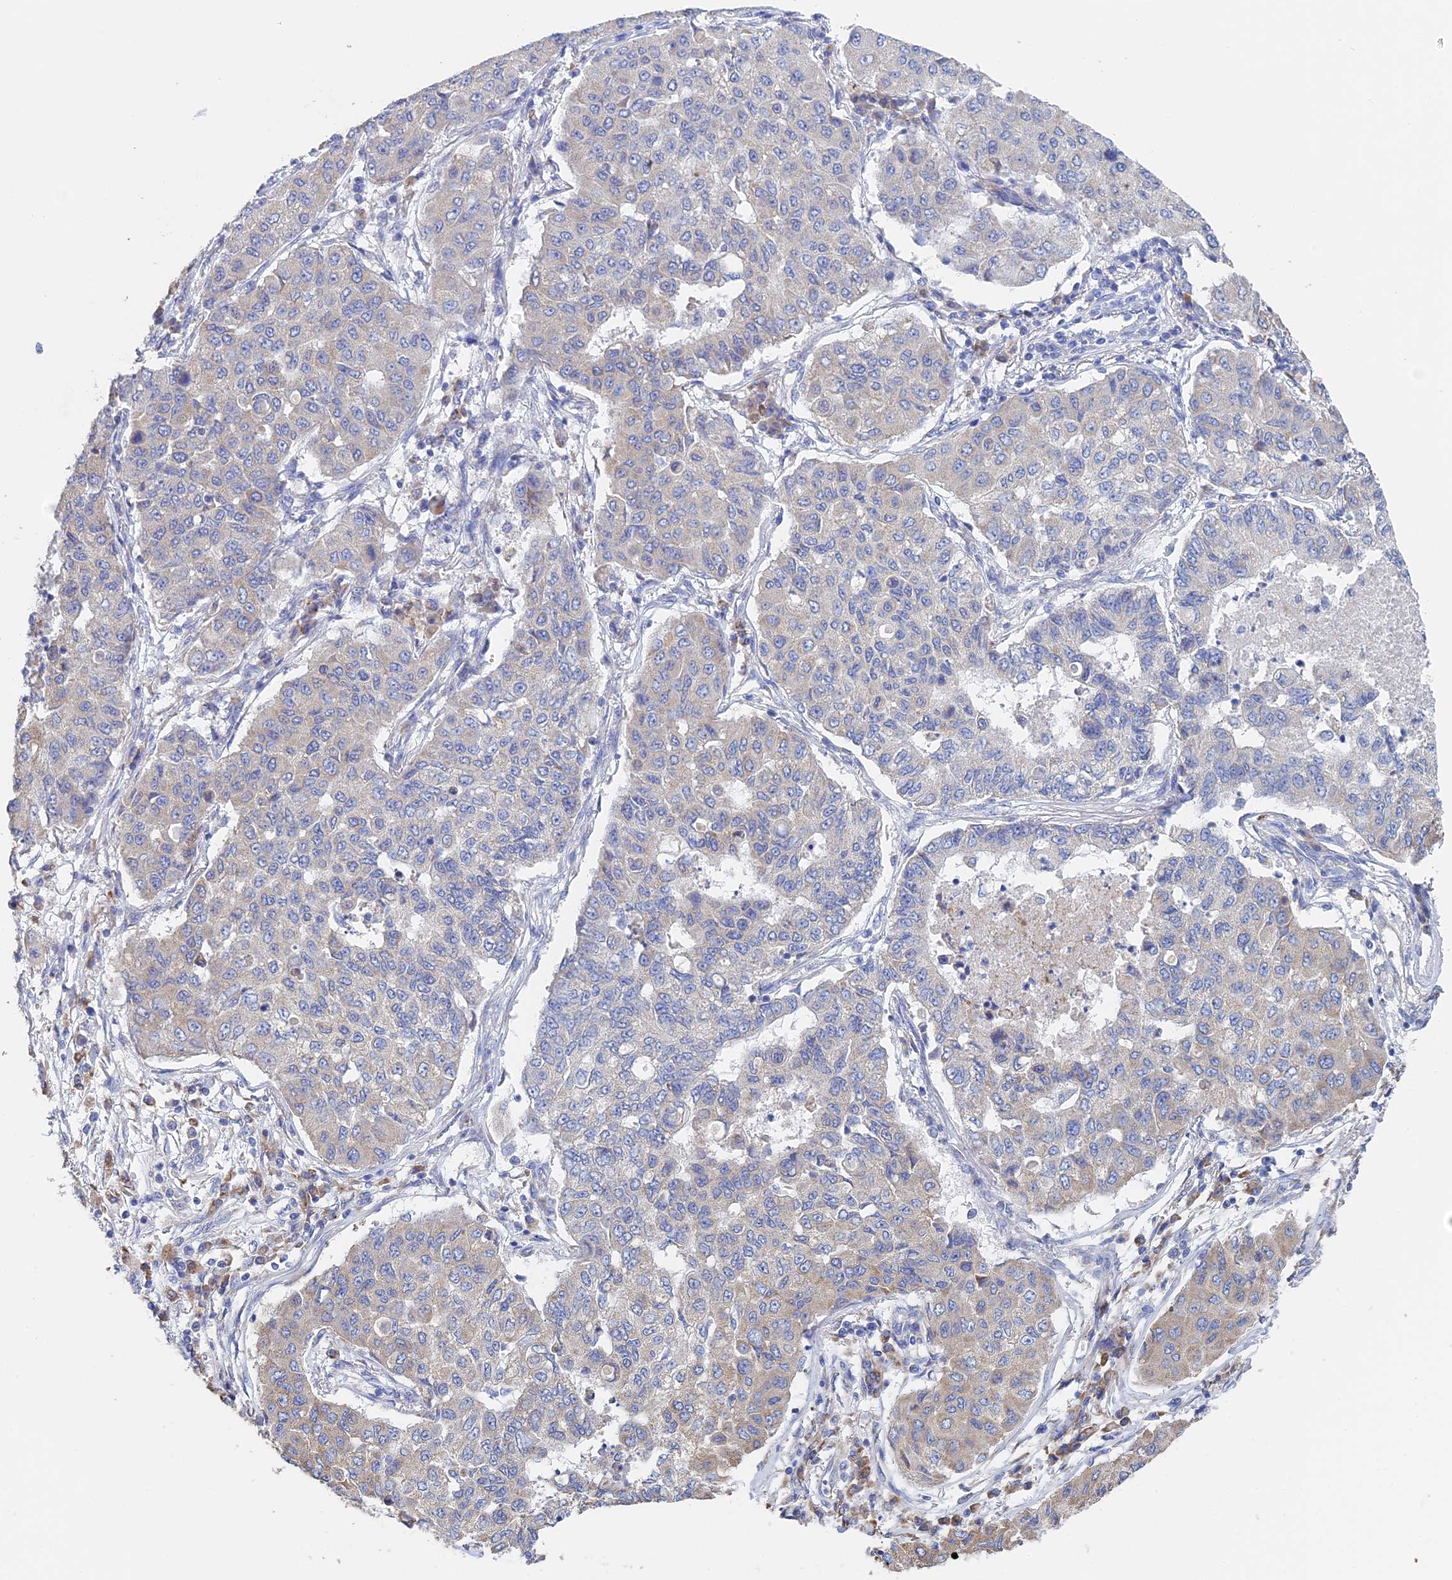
{"staining": {"intensity": "weak", "quantity": "25%-75%", "location": "cytoplasmic/membranous"}, "tissue": "lung cancer", "cell_type": "Tumor cells", "image_type": "cancer", "snomed": [{"axis": "morphology", "description": "Squamous cell carcinoma, NOS"}, {"axis": "topography", "description": "Lung"}], "caption": "Squamous cell carcinoma (lung) tissue shows weak cytoplasmic/membranous positivity in about 25%-75% of tumor cells", "gene": "CRACR2B", "patient": {"sex": "male", "age": 74}}